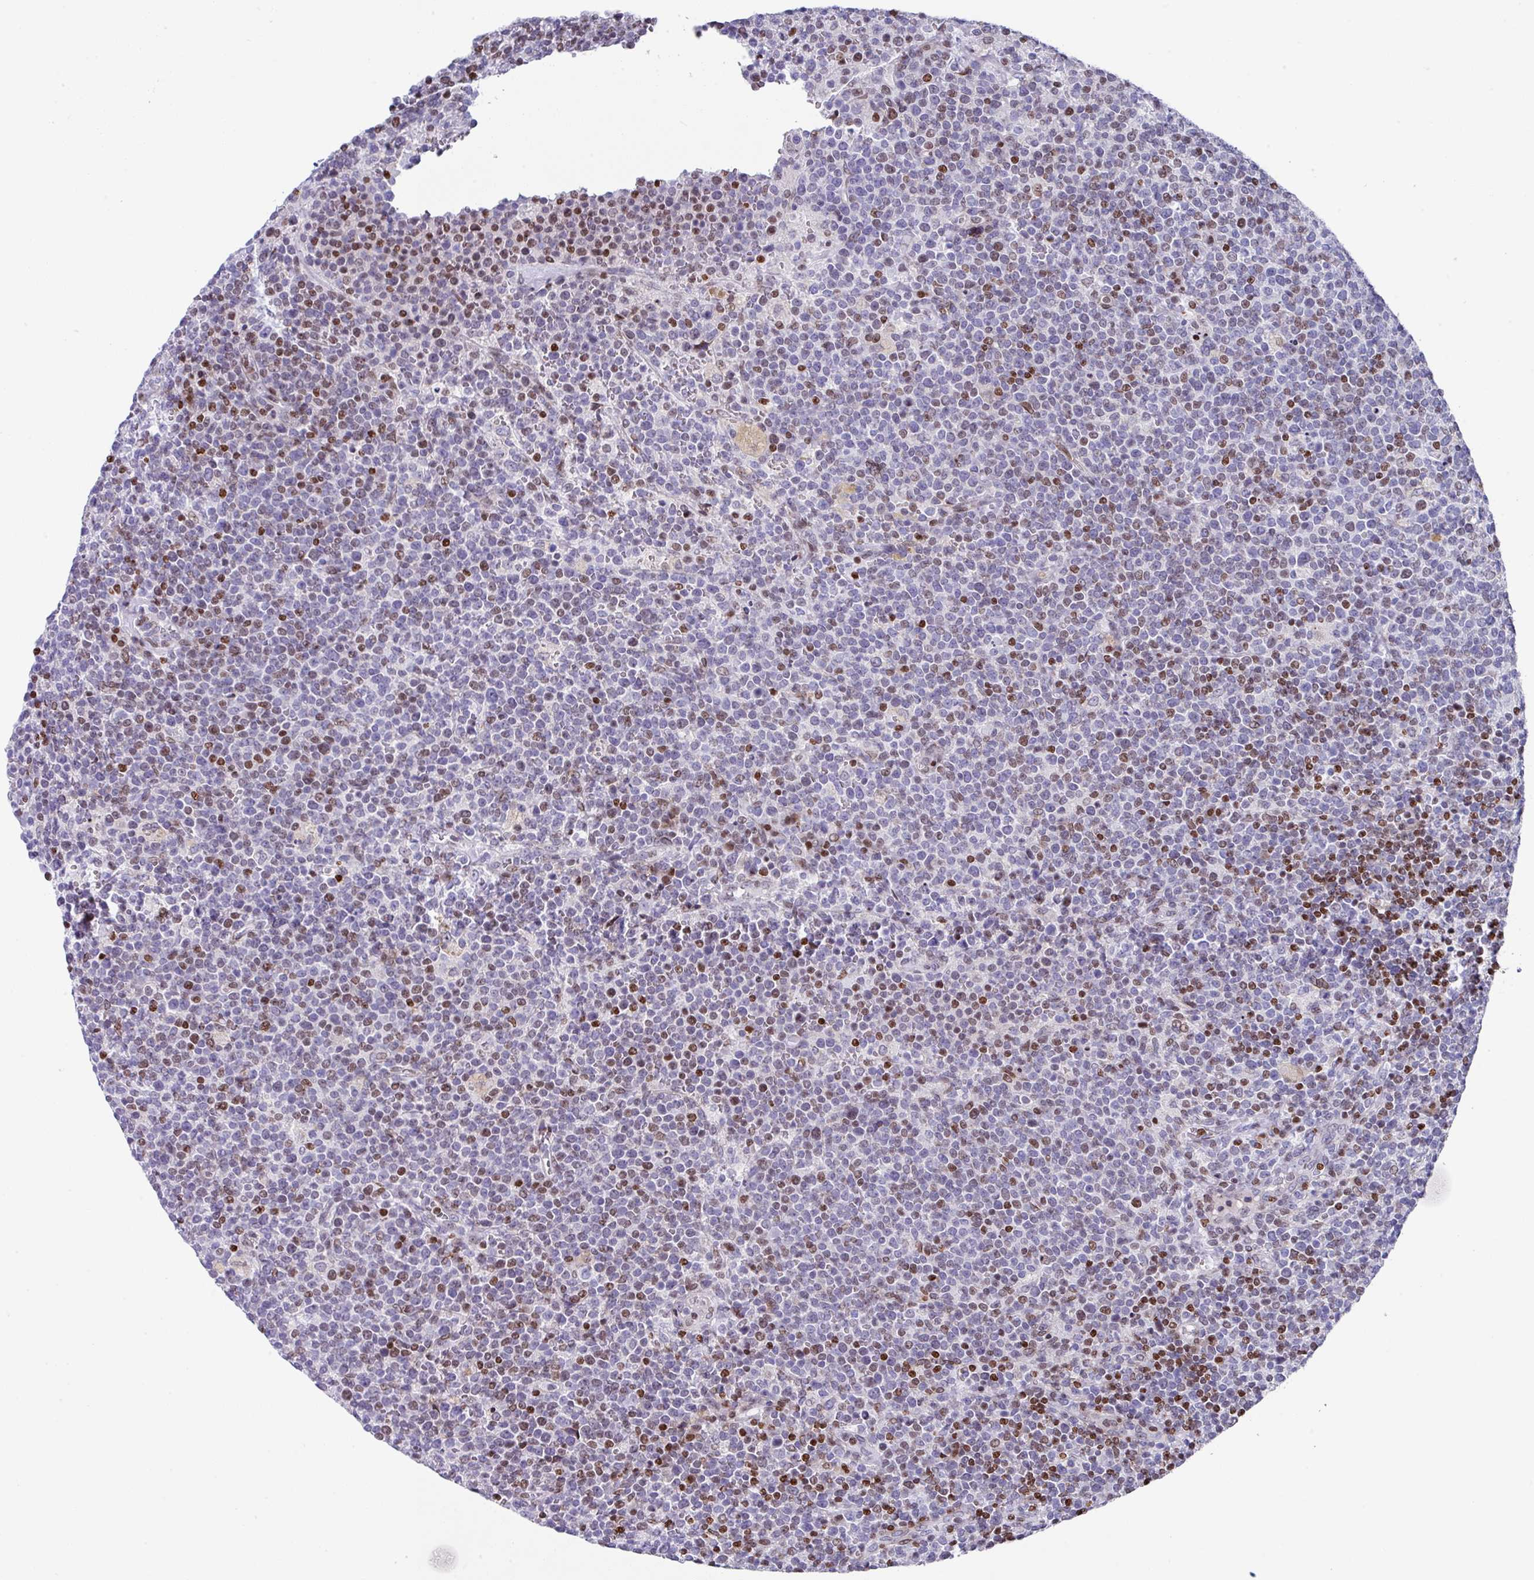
{"staining": {"intensity": "moderate", "quantity": "25%-75%", "location": "nuclear"}, "tissue": "lymphoma", "cell_type": "Tumor cells", "image_type": "cancer", "snomed": [{"axis": "morphology", "description": "Malignant lymphoma, non-Hodgkin's type, High grade"}, {"axis": "topography", "description": "Lymph node"}], "caption": "High-grade malignant lymphoma, non-Hodgkin's type stained with a brown dye exhibits moderate nuclear positive positivity in approximately 25%-75% of tumor cells.", "gene": "TCF3", "patient": {"sex": "male", "age": 61}}